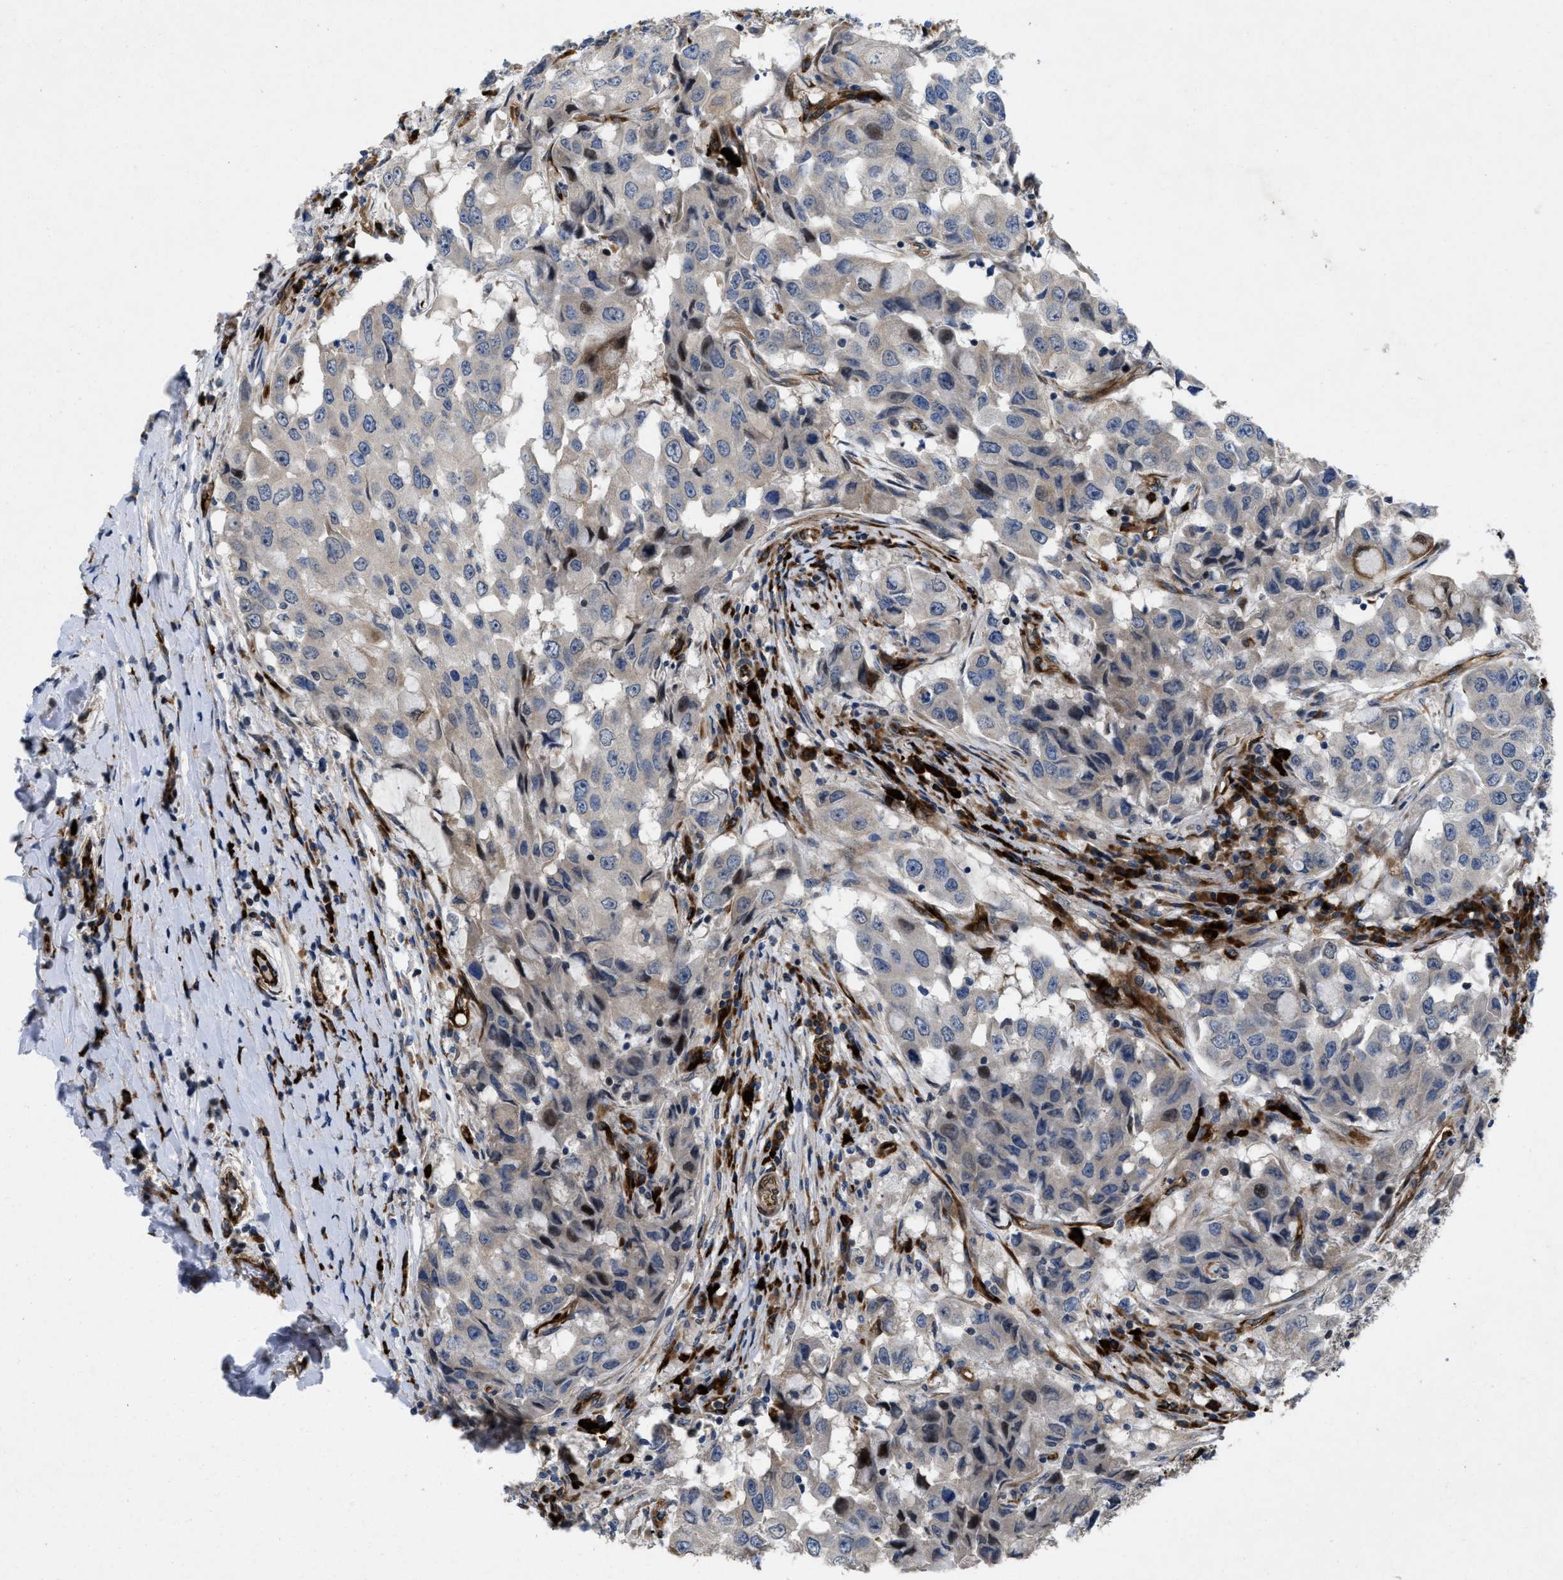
{"staining": {"intensity": "weak", "quantity": "<25%", "location": "cytoplasmic/membranous,nuclear"}, "tissue": "breast cancer", "cell_type": "Tumor cells", "image_type": "cancer", "snomed": [{"axis": "morphology", "description": "Duct carcinoma"}, {"axis": "topography", "description": "Breast"}], "caption": "High power microscopy micrograph of an immunohistochemistry photomicrograph of invasive ductal carcinoma (breast), revealing no significant expression in tumor cells. (Stains: DAB (3,3'-diaminobenzidine) IHC with hematoxylin counter stain, Microscopy: brightfield microscopy at high magnification).", "gene": "HSPA12B", "patient": {"sex": "female", "age": 27}}